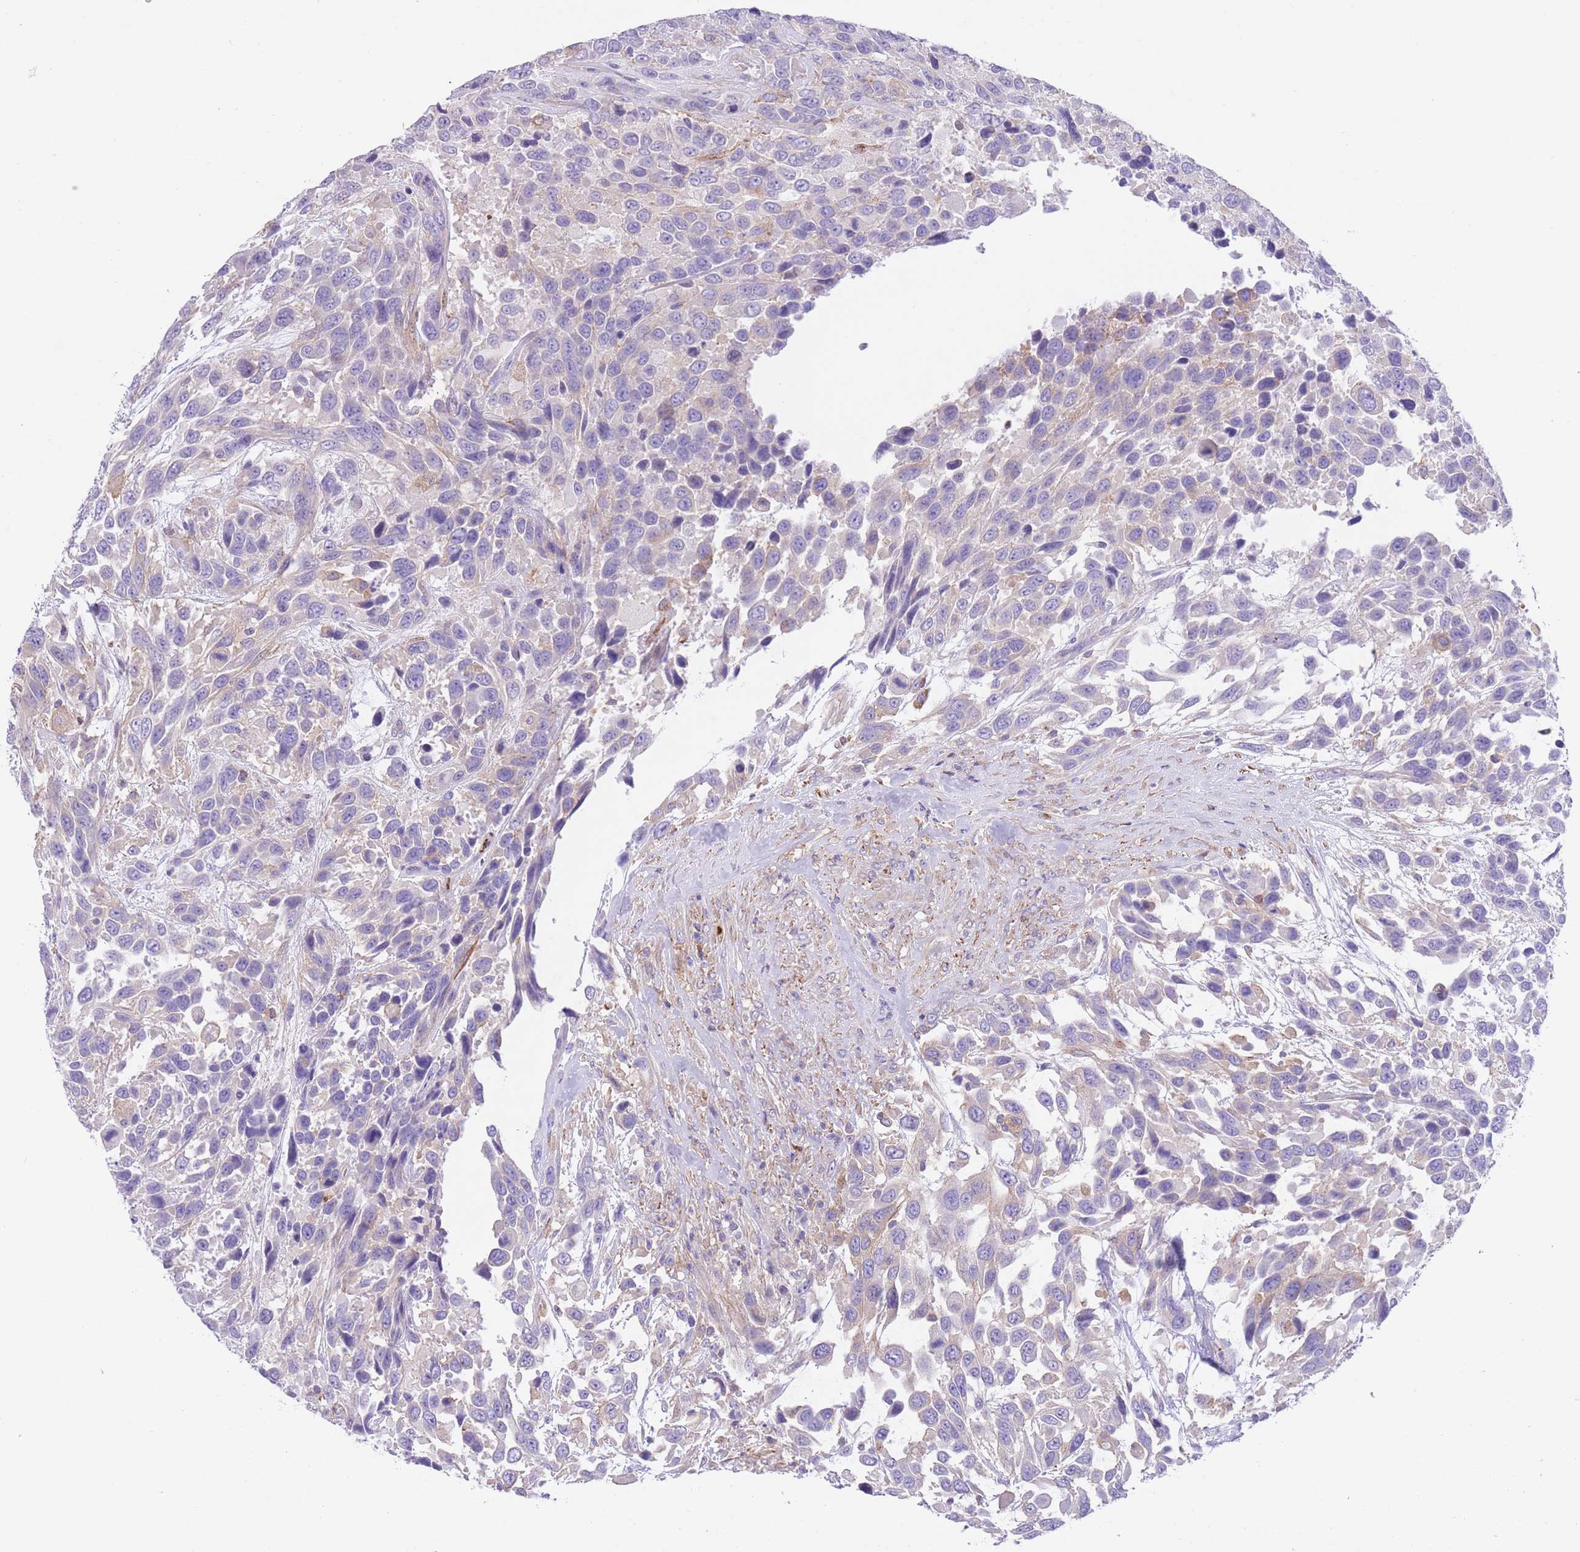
{"staining": {"intensity": "negative", "quantity": "none", "location": "none"}, "tissue": "urothelial cancer", "cell_type": "Tumor cells", "image_type": "cancer", "snomed": [{"axis": "morphology", "description": "Urothelial carcinoma, High grade"}, {"axis": "topography", "description": "Urinary bladder"}], "caption": "The image displays no staining of tumor cells in high-grade urothelial carcinoma. Nuclei are stained in blue.", "gene": "LDB3", "patient": {"sex": "female", "age": 70}}